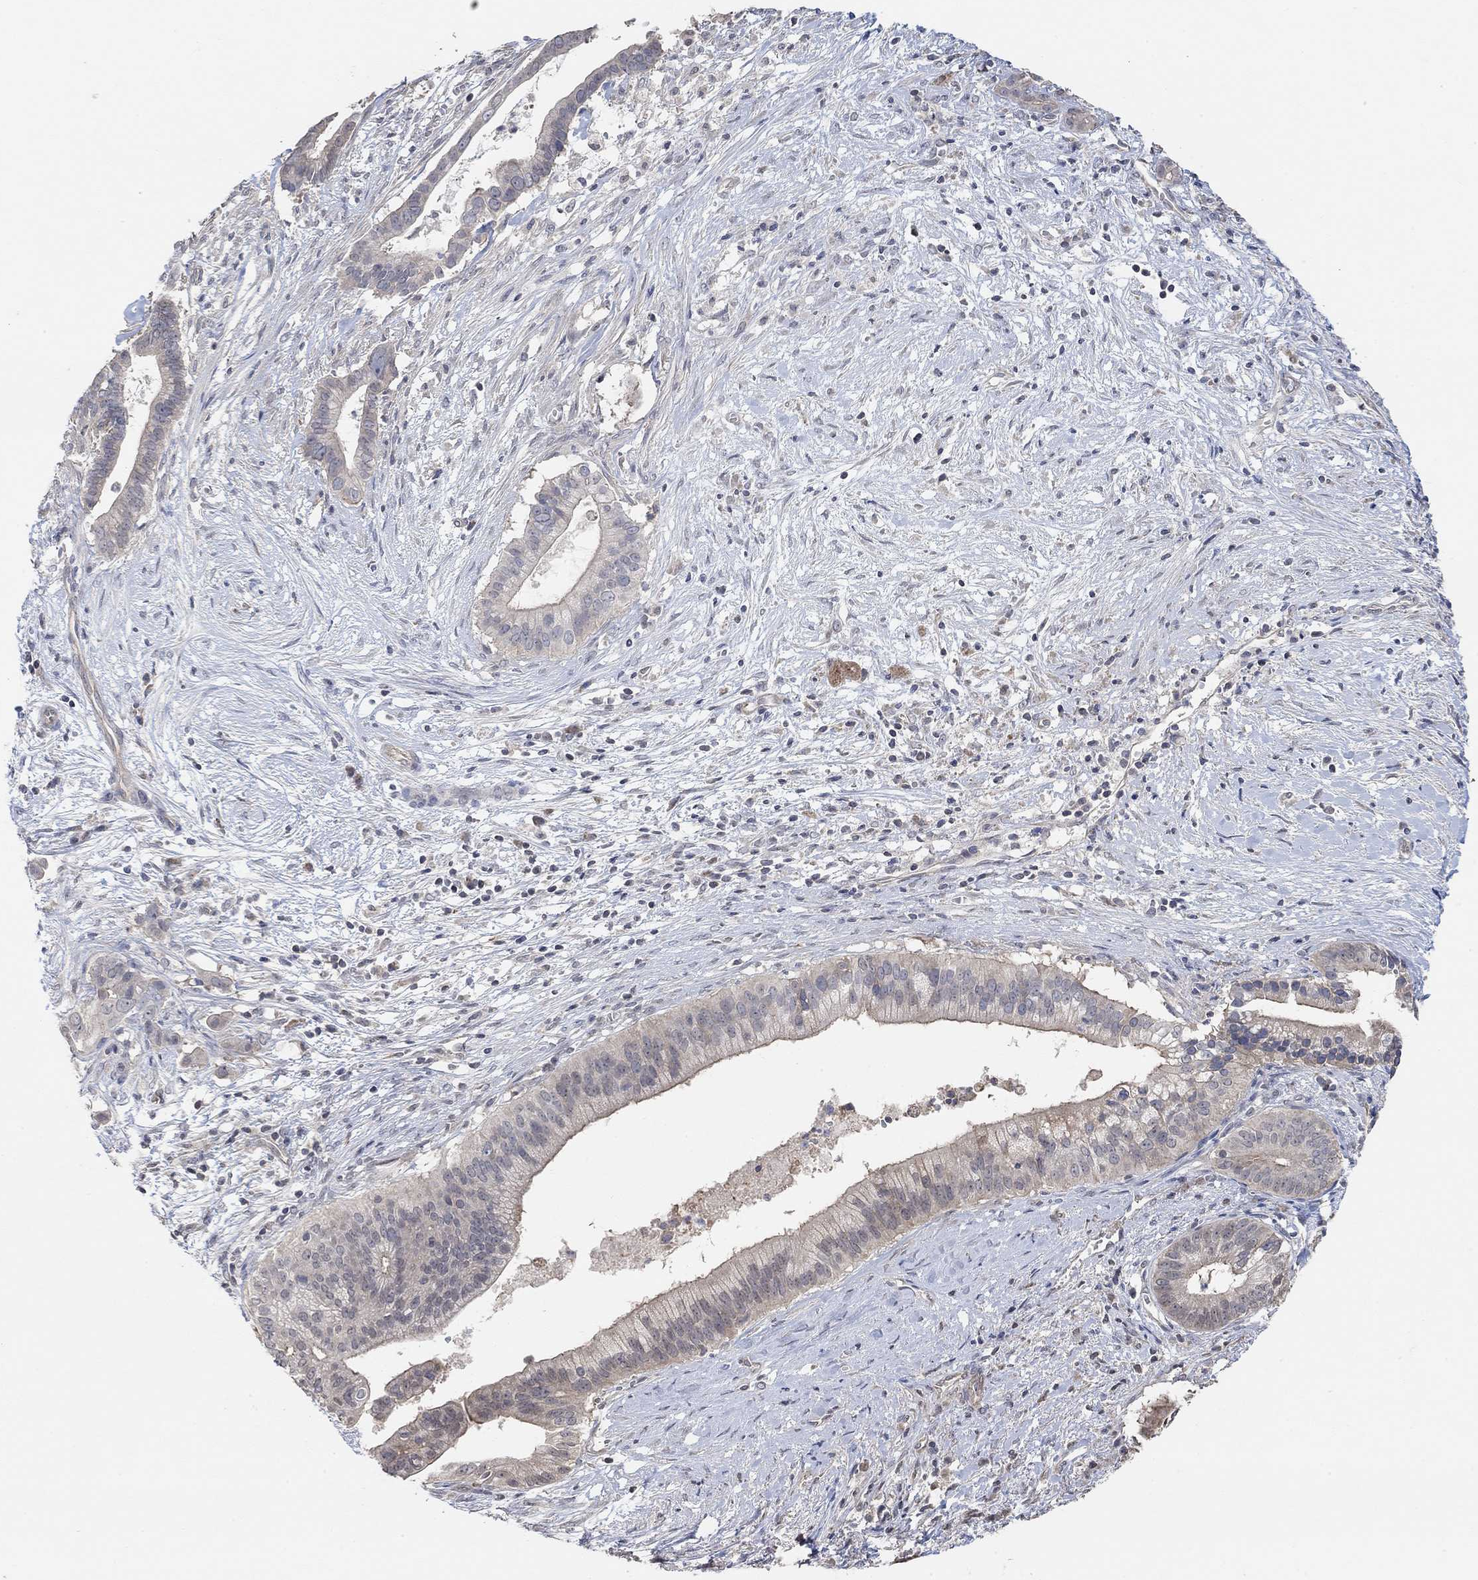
{"staining": {"intensity": "negative", "quantity": "none", "location": "none"}, "tissue": "pancreatic cancer", "cell_type": "Tumor cells", "image_type": "cancer", "snomed": [{"axis": "morphology", "description": "Adenocarcinoma, NOS"}, {"axis": "topography", "description": "Pancreas"}], "caption": "This image is of pancreatic cancer stained with immunohistochemistry to label a protein in brown with the nuclei are counter-stained blue. There is no staining in tumor cells. (DAB immunohistochemistry (IHC), high magnification).", "gene": "UNC5B", "patient": {"sex": "male", "age": 61}}